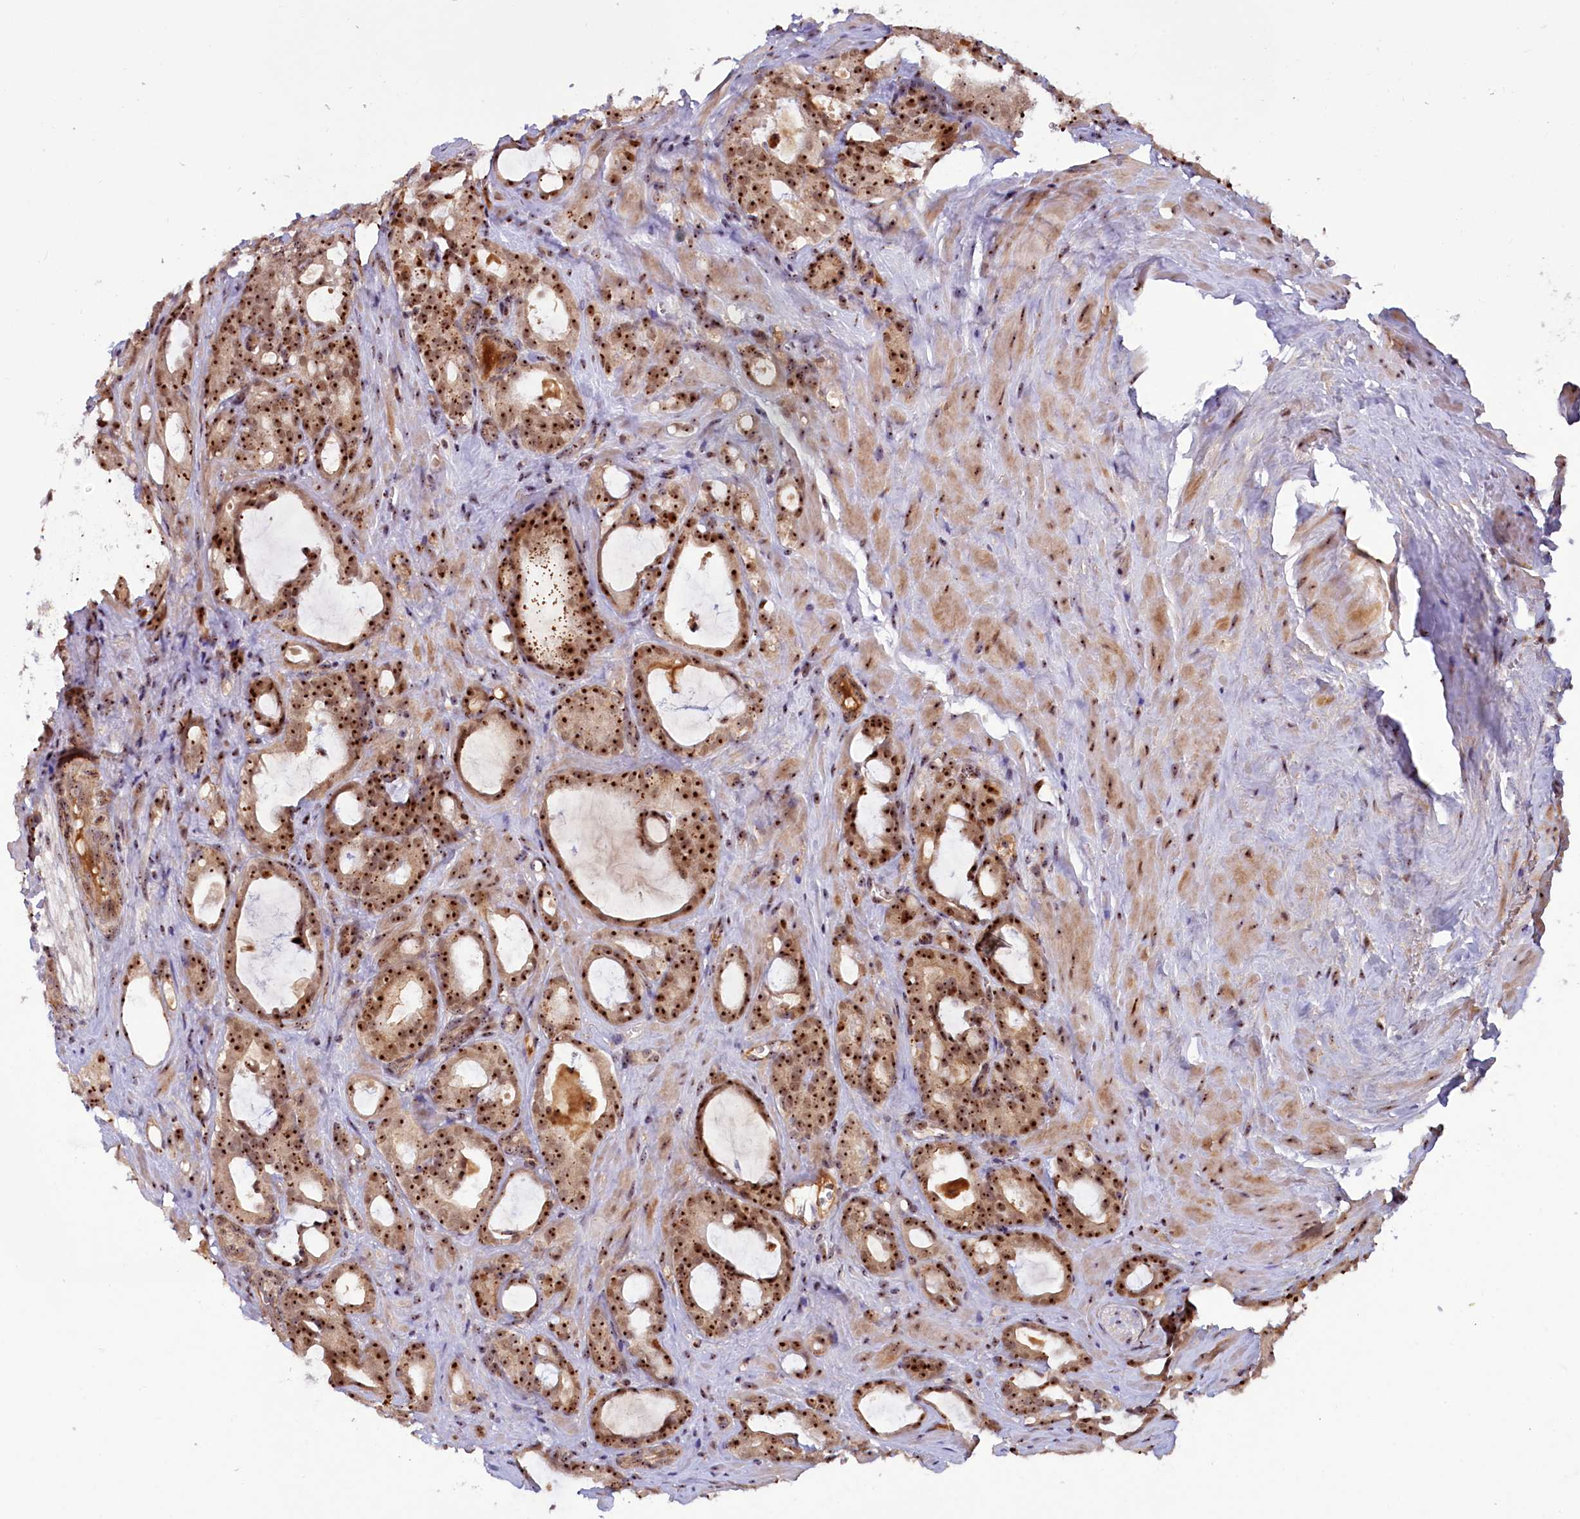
{"staining": {"intensity": "strong", "quantity": ">75%", "location": "nuclear"}, "tissue": "prostate cancer", "cell_type": "Tumor cells", "image_type": "cancer", "snomed": [{"axis": "morphology", "description": "Adenocarcinoma, High grade"}, {"axis": "topography", "description": "Prostate"}], "caption": "Strong nuclear expression for a protein is seen in approximately >75% of tumor cells of adenocarcinoma (high-grade) (prostate) using immunohistochemistry (IHC).", "gene": "TCOF1", "patient": {"sex": "male", "age": 72}}